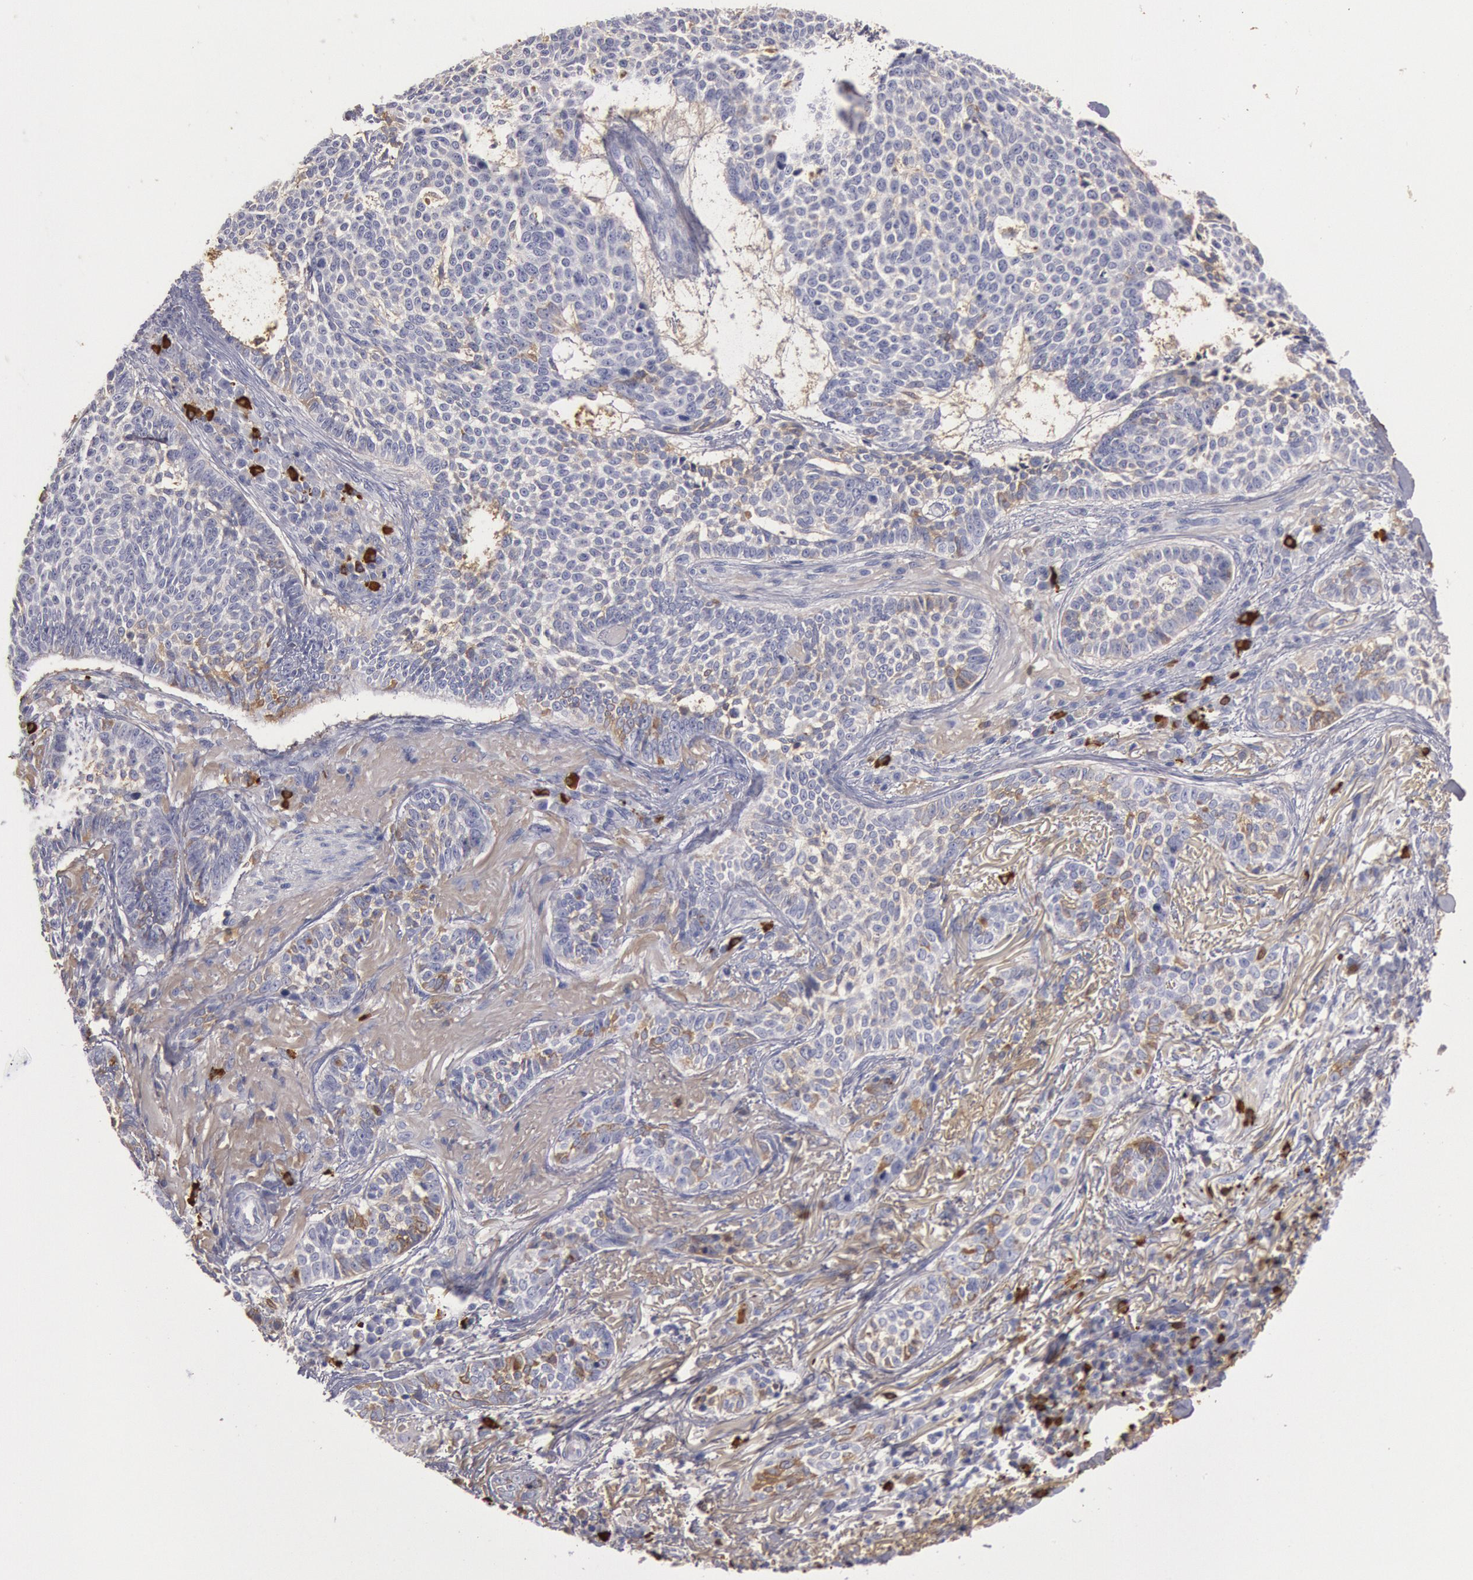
{"staining": {"intensity": "negative", "quantity": "none", "location": "none"}, "tissue": "skin cancer", "cell_type": "Tumor cells", "image_type": "cancer", "snomed": [{"axis": "morphology", "description": "Basal cell carcinoma"}, {"axis": "topography", "description": "Skin"}], "caption": "Immunohistochemistry image of skin cancer stained for a protein (brown), which shows no staining in tumor cells.", "gene": "IGHA1", "patient": {"sex": "female", "age": 89}}